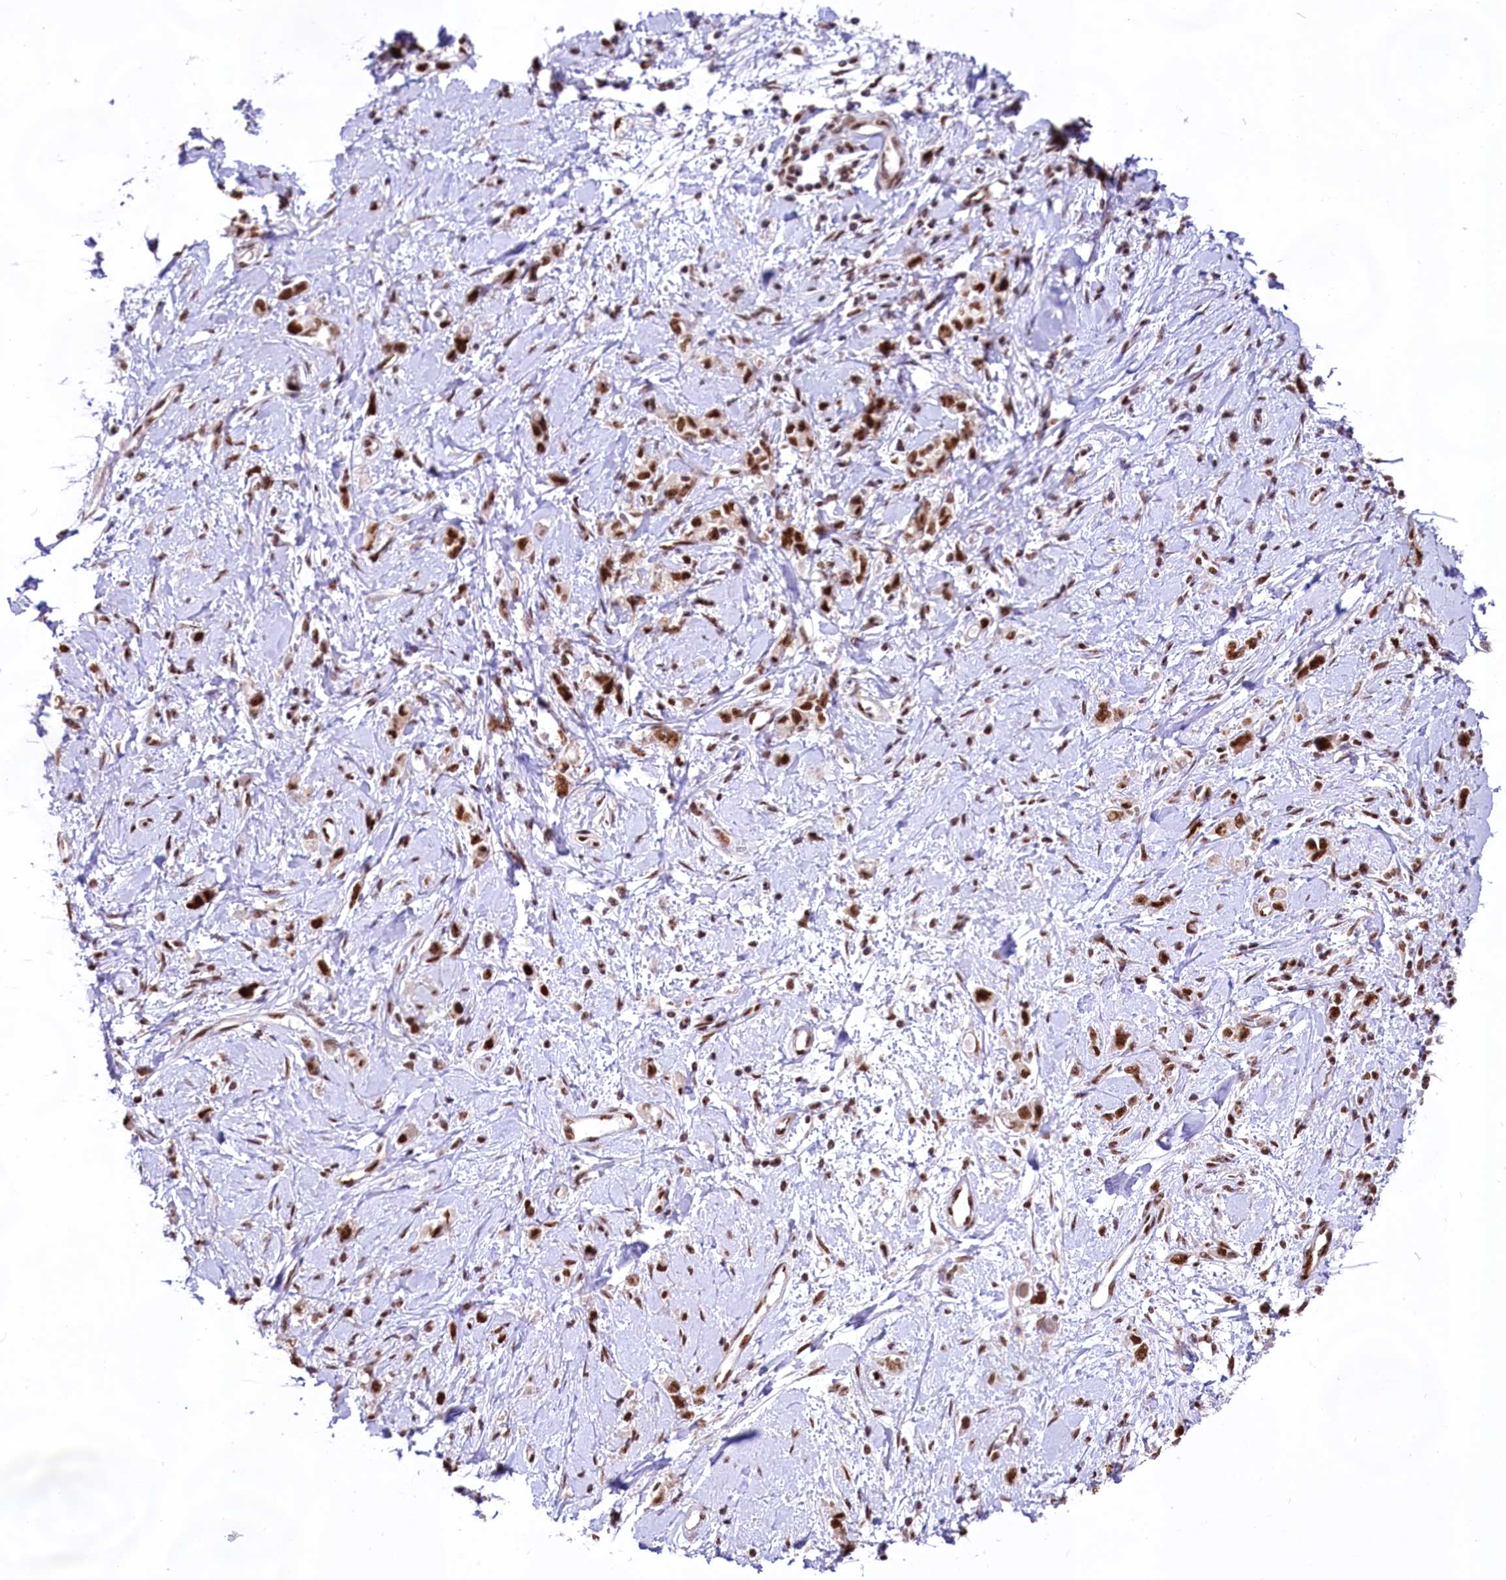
{"staining": {"intensity": "strong", "quantity": ">75%", "location": "nuclear"}, "tissue": "stomach cancer", "cell_type": "Tumor cells", "image_type": "cancer", "snomed": [{"axis": "morphology", "description": "Adenocarcinoma, NOS"}, {"axis": "topography", "description": "Stomach"}], "caption": "IHC micrograph of neoplastic tissue: stomach cancer stained using immunohistochemistry (IHC) shows high levels of strong protein expression localized specifically in the nuclear of tumor cells, appearing as a nuclear brown color.", "gene": "HIRA", "patient": {"sex": "female", "age": 76}}